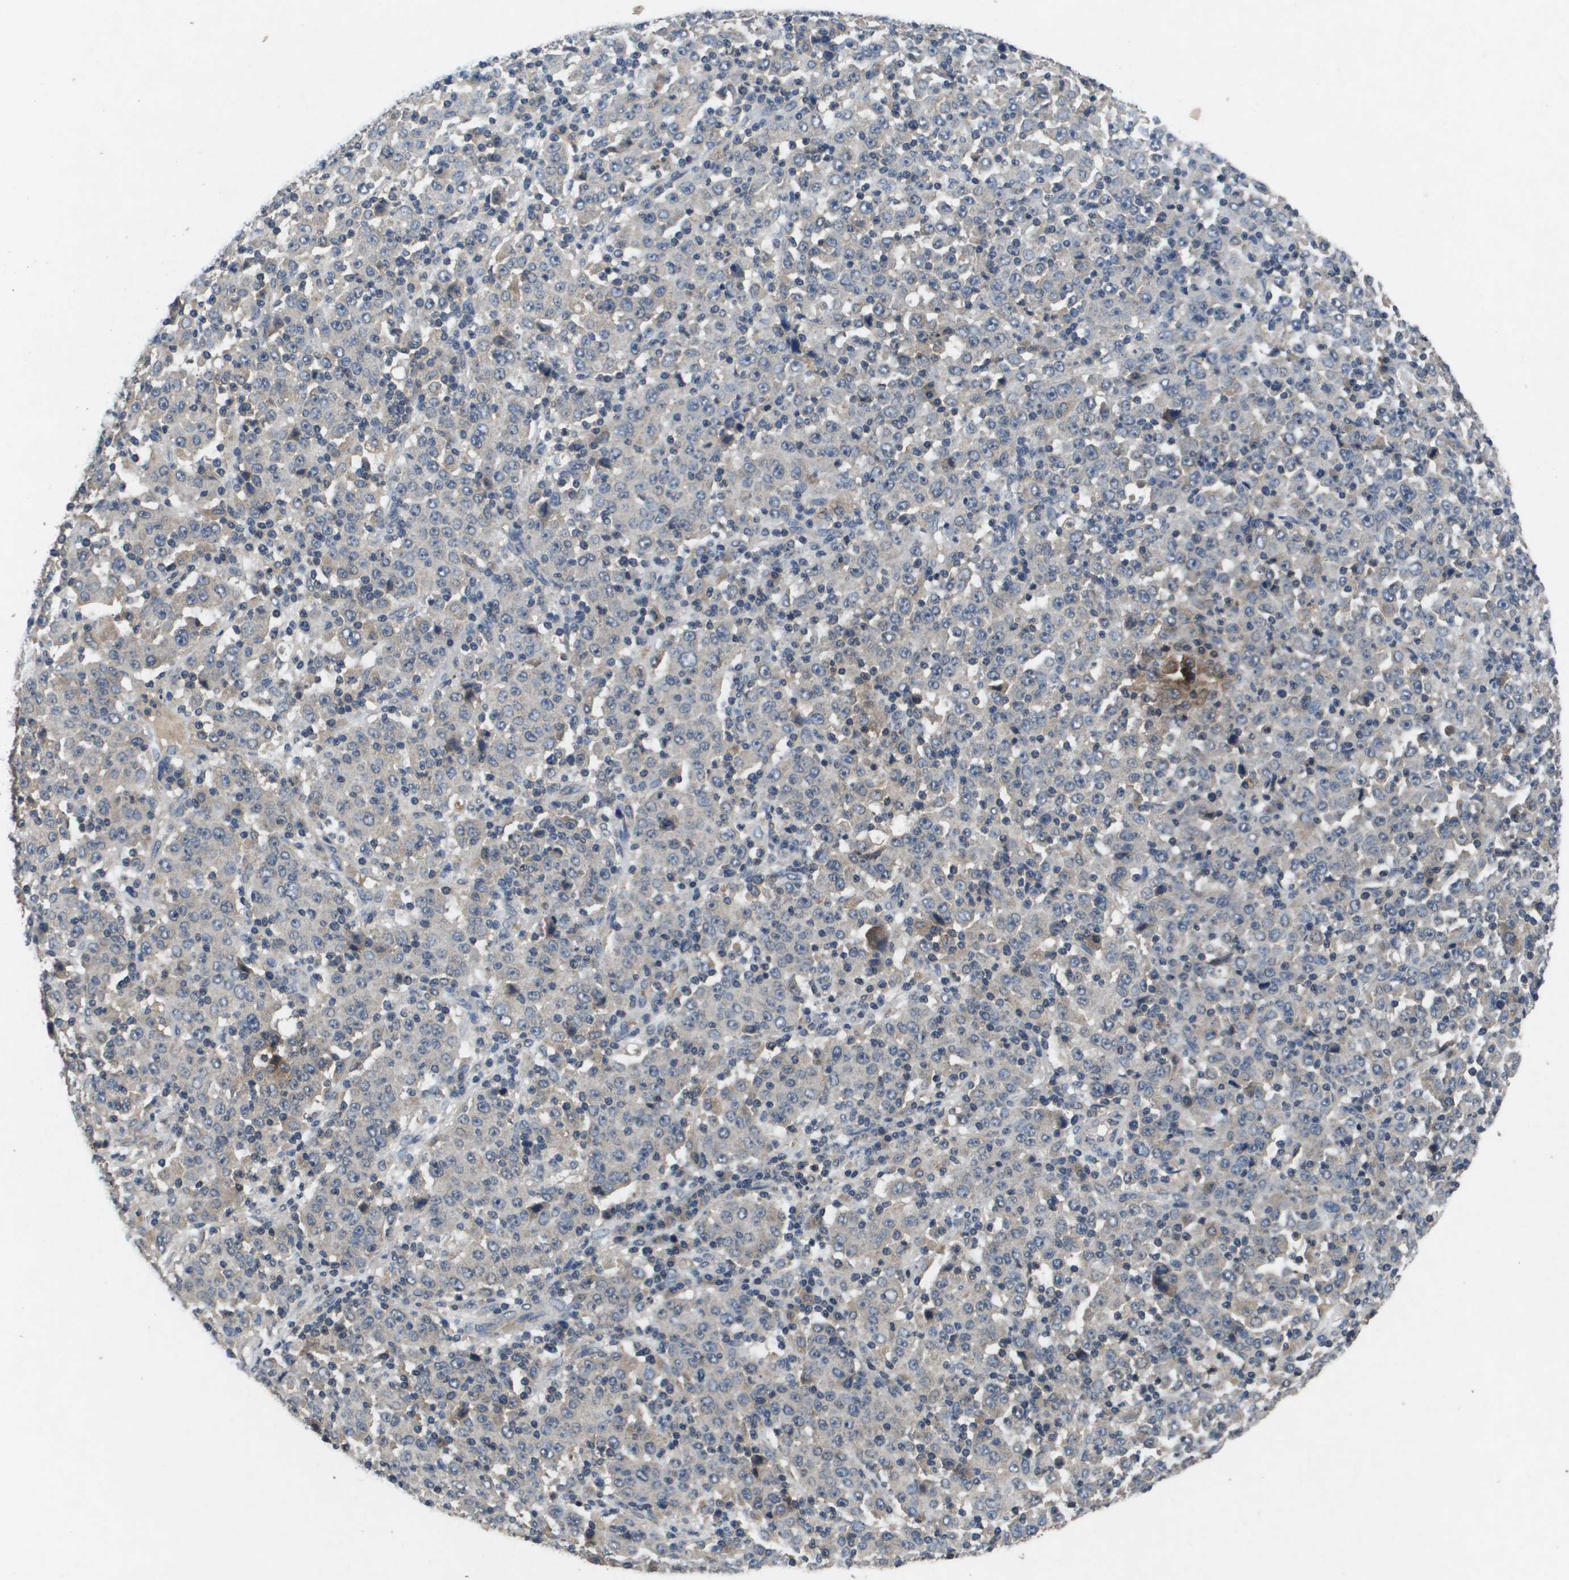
{"staining": {"intensity": "weak", "quantity": "<25%", "location": "cytoplasmic/membranous"}, "tissue": "stomach cancer", "cell_type": "Tumor cells", "image_type": "cancer", "snomed": [{"axis": "morphology", "description": "Normal tissue, NOS"}, {"axis": "morphology", "description": "Adenocarcinoma, NOS"}, {"axis": "topography", "description": "Stomach, upper"}, {"axis": "topography", "description": "Stomach"}], "caption": "Immunohistochemistry of human adenocarcinoma (stomach) displays no positivity in tumor cells. The staining is performed using DAB (3,3'-diaminobenzidine) brown chromogen with nuclei counter-stained in using hematoxylin.", "gene": "PROC", "patient": {"sex": "male", "age": 59}}